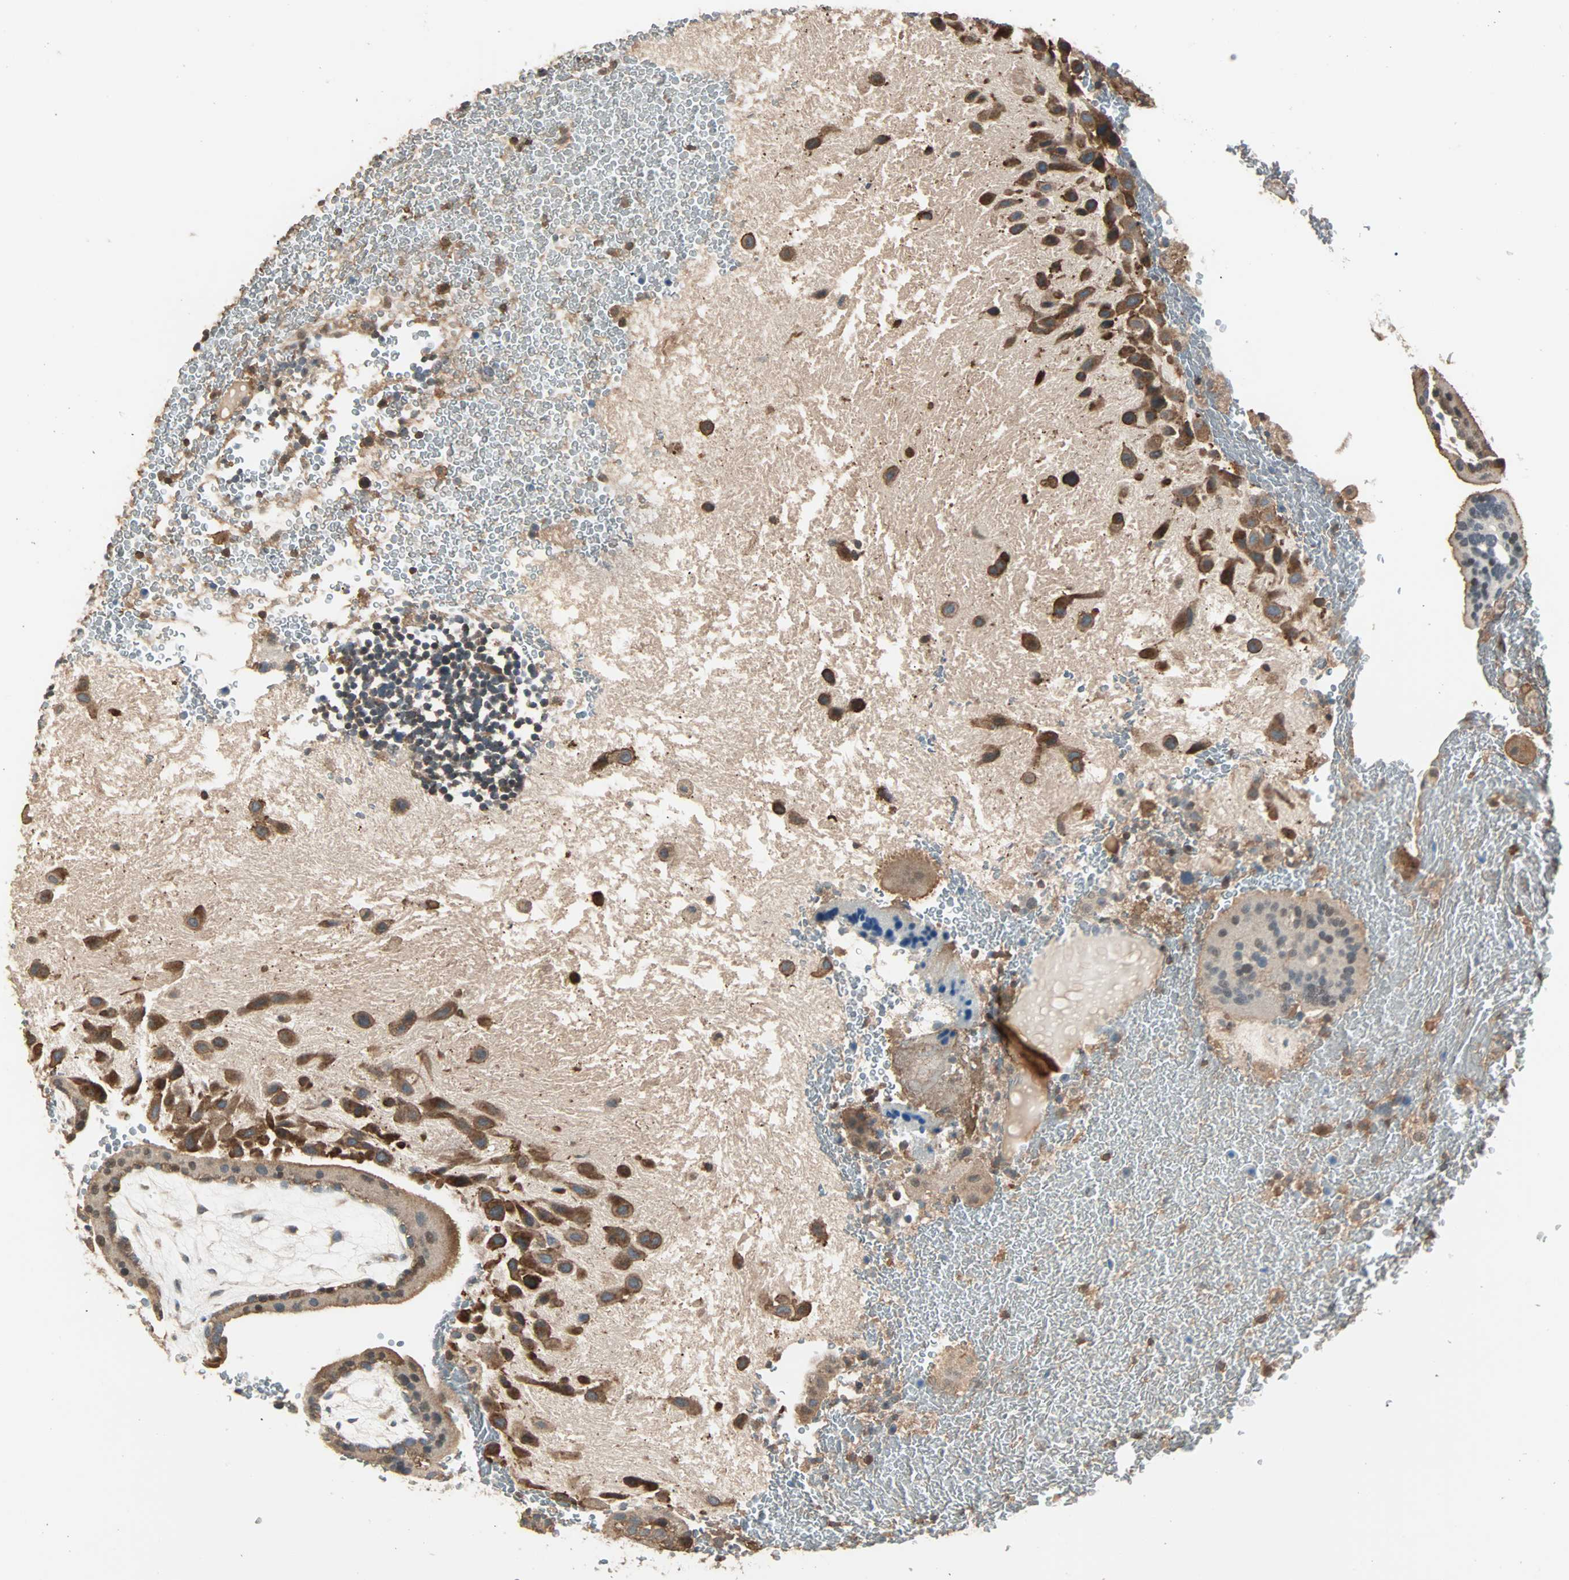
{"staining": {"intensity": "weak", "quantity": ">75%", "location": "cytoplasmic/membranous"}, "tissue": "placenta", "cell_type": "Decidual cells", "image_type": "normal", "snomed": [{"axis": "morphology", "description": "Normal tissue, NOS"}, {"axis": "topography", "description": "Placenta"}], "caption": "An immunohistochemistry histopathology image of benign tissue is shown. Protein staining in brown labels weak cytoplasmic/membranous positivity in placenta within decidual cells. (DAB IHC with brightfield microscopy, high magnification).", "gene": "MAP3K21", "patient": {"sex": "female", "age": 19}}